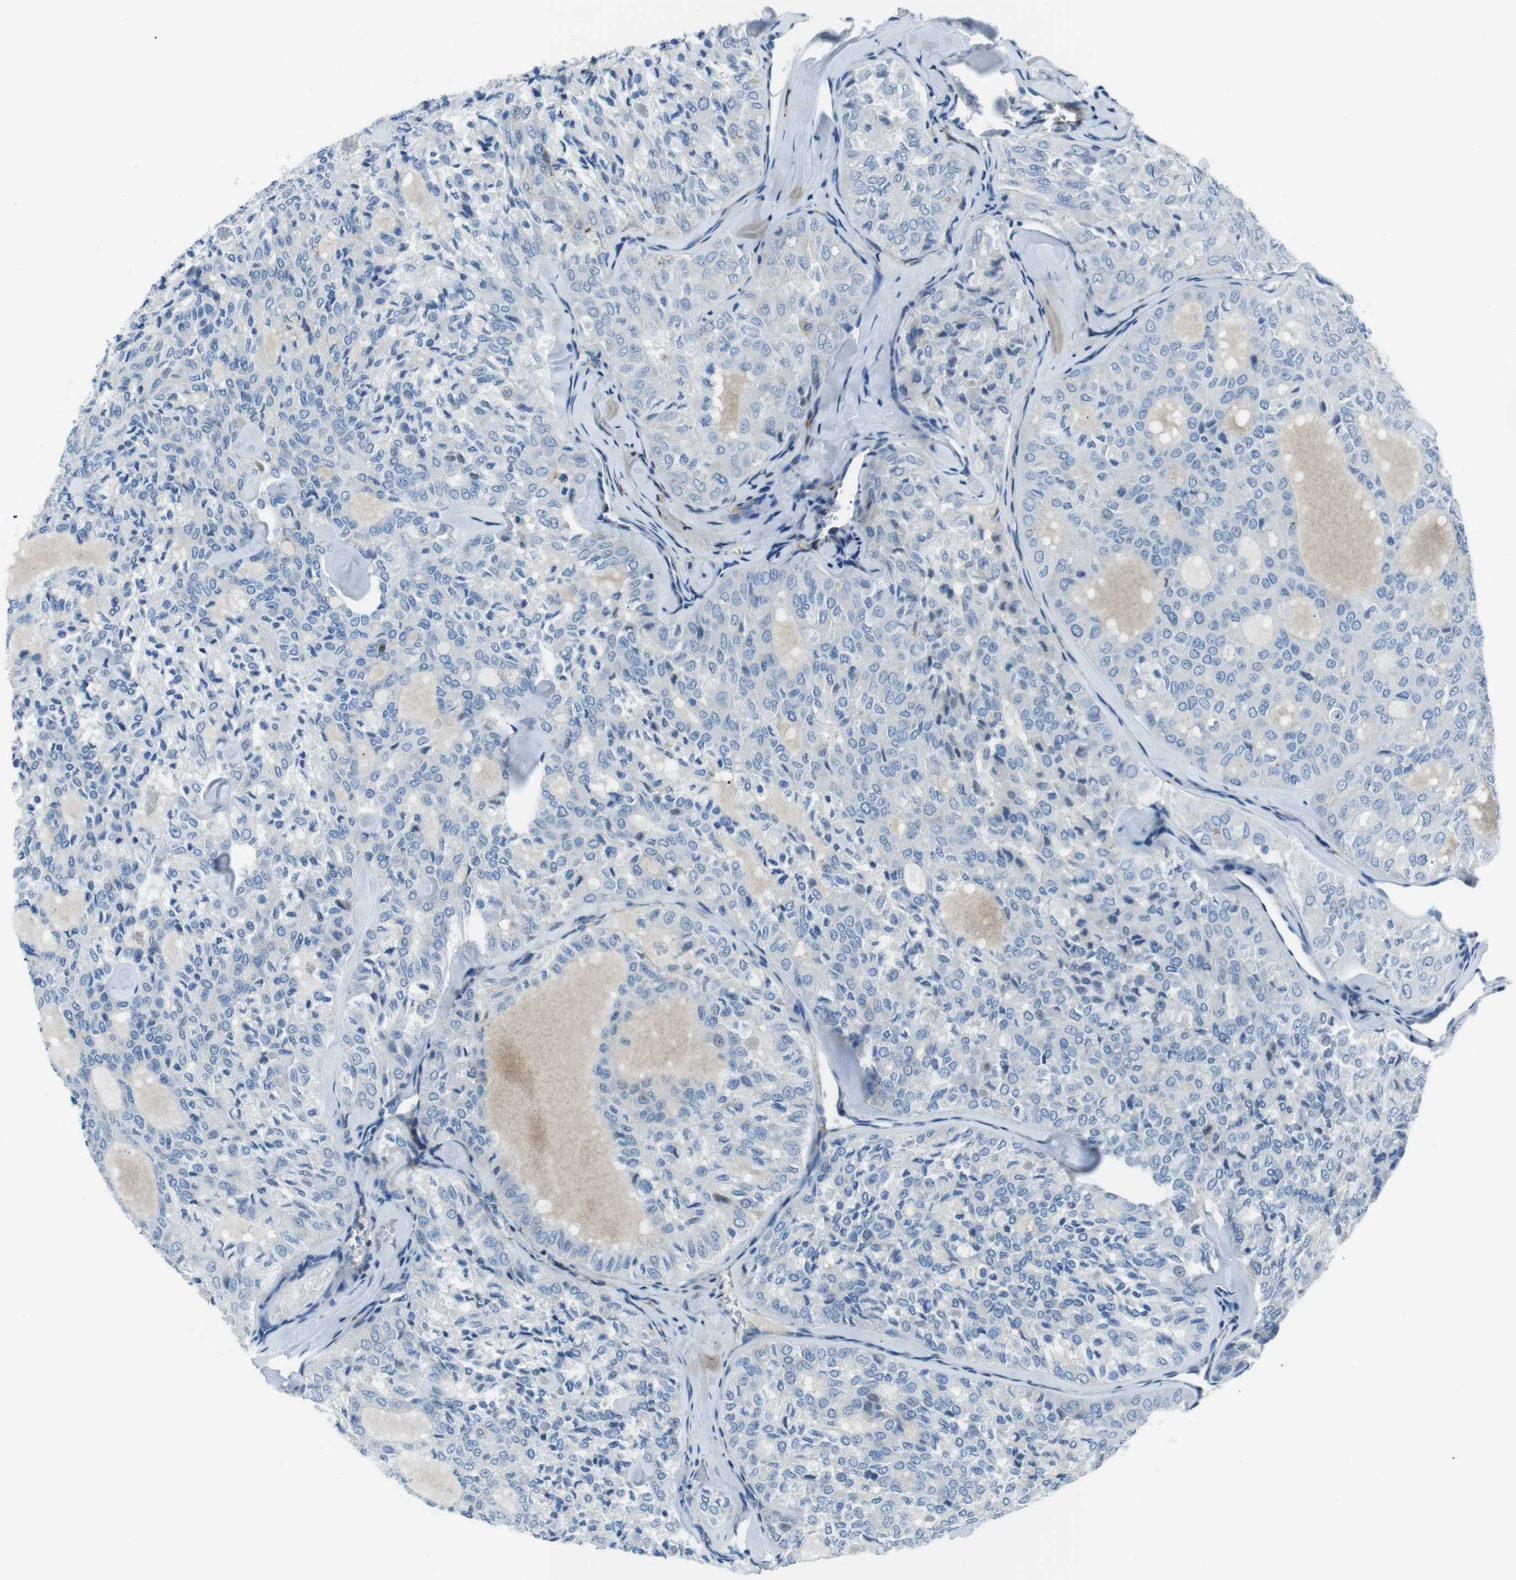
{"staining": {"intensity": "negative", "quantity": "none", "location": "none"}, "tissue": "thyroid cancer", "cell_type": "Tumor cells", "image_type": "cancer", "snomed": [{"axis": "morphology", "description": "Follicular adenoma carcinoma, NOS"}, {"axis": "topography", "description": "Thyroid gland"}], "caption": "IHC of human thyroid cancer reveals no expression in tumor cells.", "gene": "CSF2RA", "patient": {"sex": "male", "age": 75}}